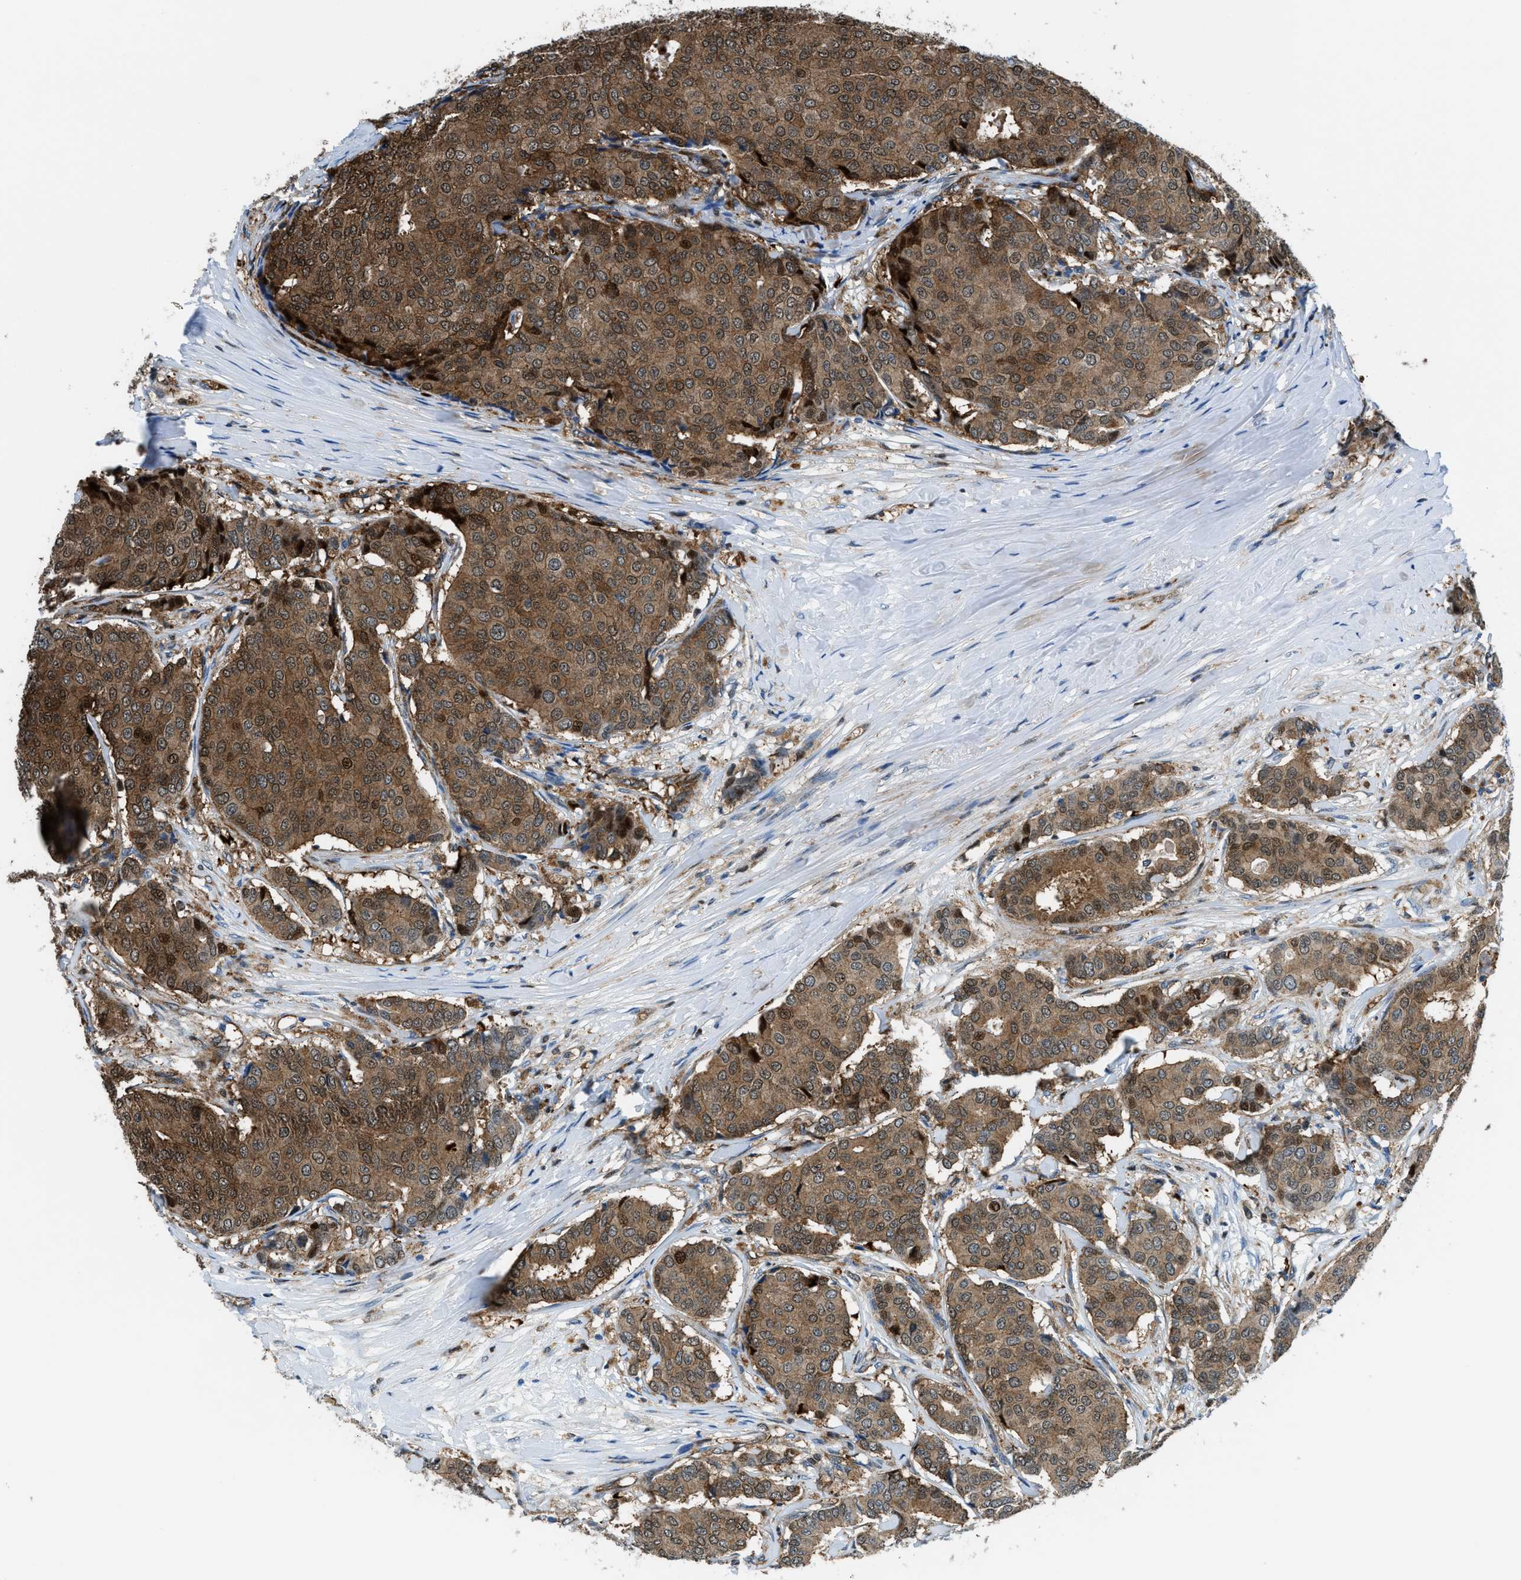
{"staining": {"intensity": "strong", "quantity": "25%-75%", "location": "cytoplasmic/membranous,nuclear"}, "tissue": "breast cancer", "cell_type": "Tumor cells", "image_type": "cancer", "snomed": [{"axis": "morphology", "description": "Duct carcinoma"}, {"axis": "topography", "description": "Breast"}], "caption": "A micrograph of breast cancer (infiltrating ductal carcinoma) stained for a protein demonstrates strong cytoplasmic/membranous and nuclear brown staining in tumor cells. (DAB IHC, brown staining for protein, blue staining for nuclei).", "gene": "YWHAE", "patient": {"sex": "female", "age": 75}}